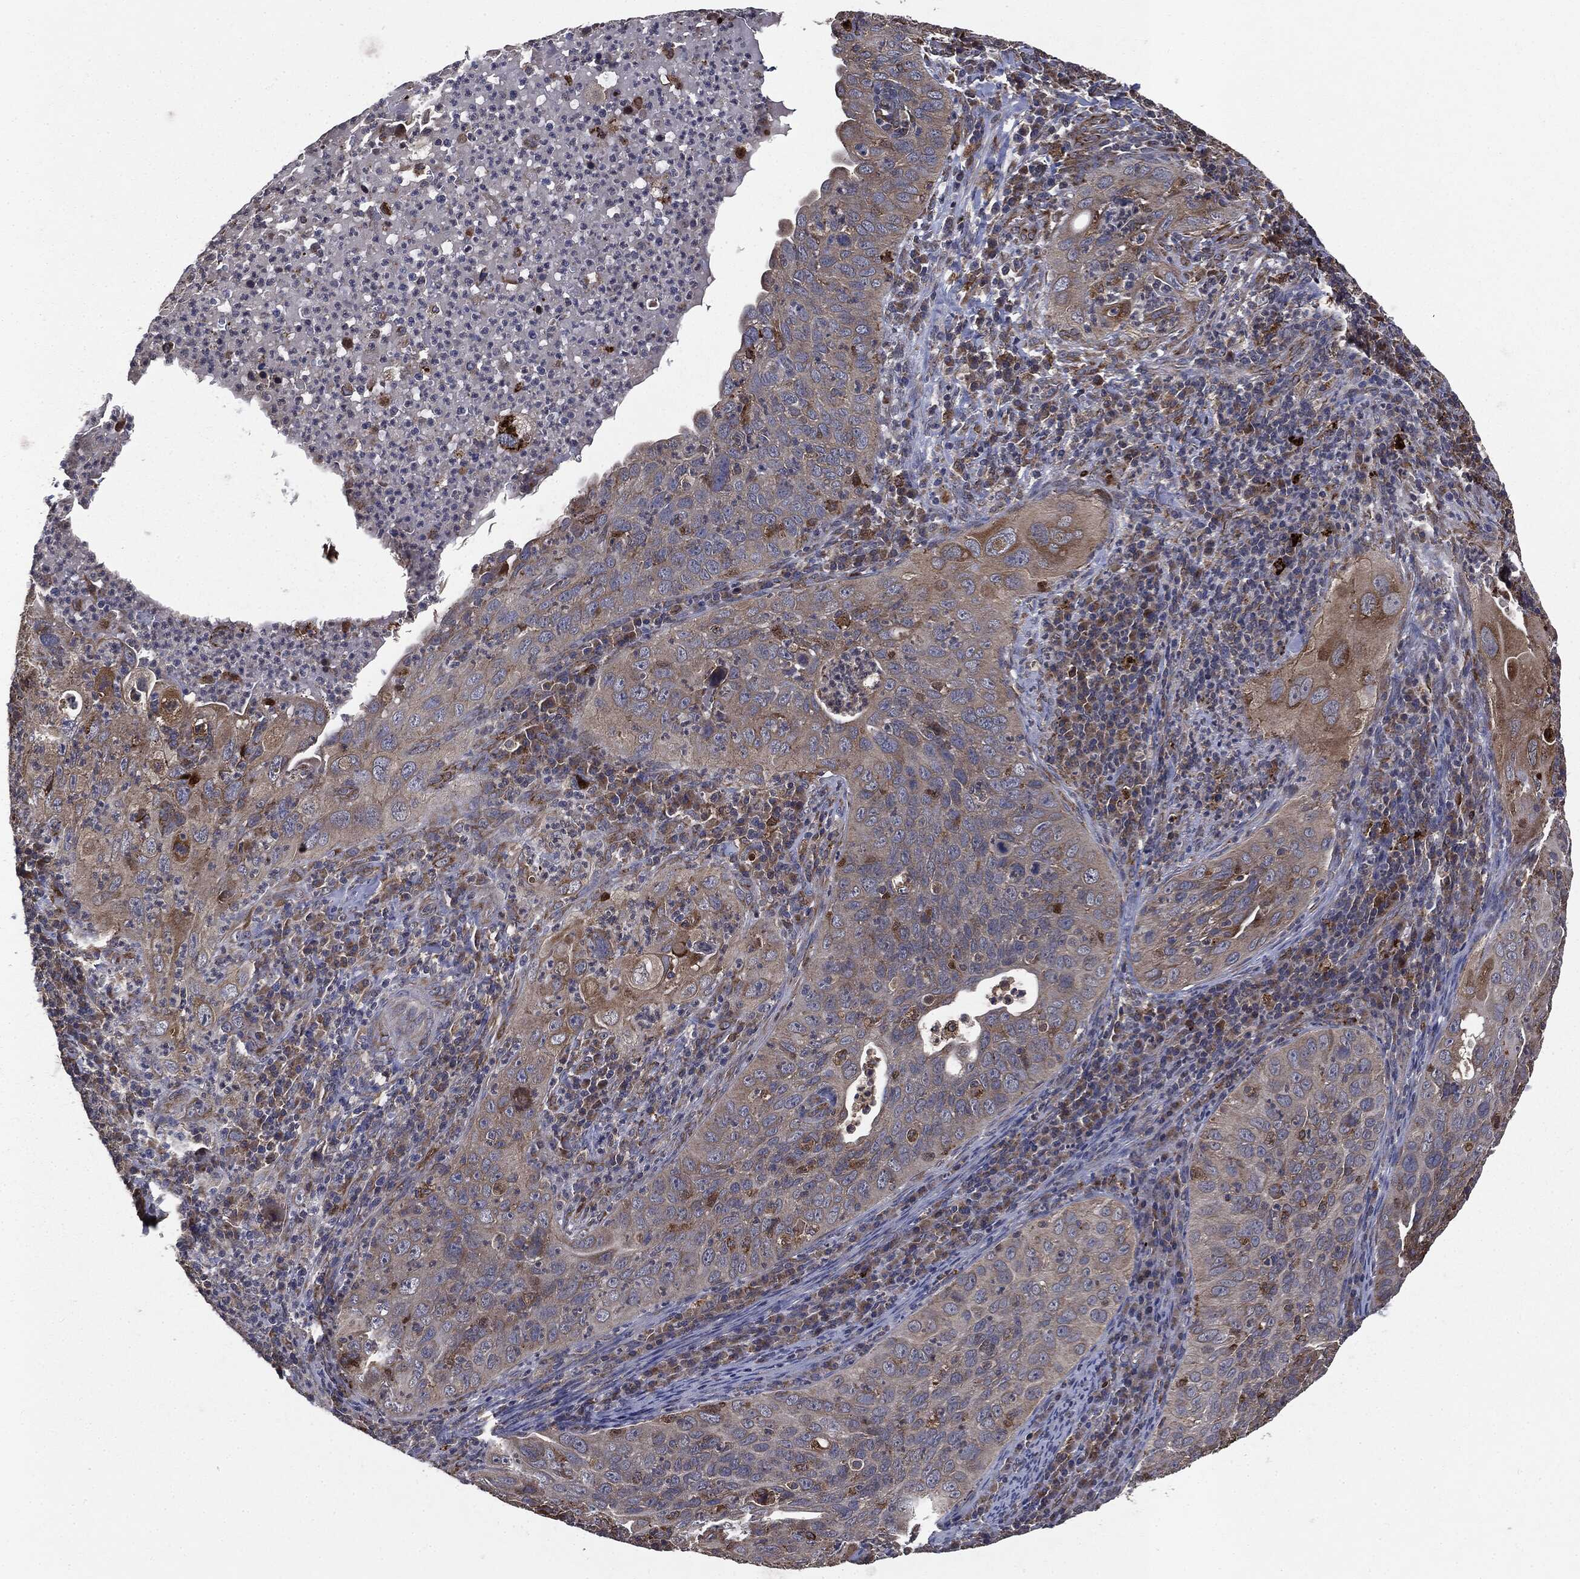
{"staining": {"intensity": "weak", "quantity": ">75%", "location": "cytoplasmic/membranous"}, "tissue": "cervical cancer", "cell_type": "Tumor cells", "image_type": "cancer", "snomed": [{"axis": "morphology", "description": "Squamous cell carcinoma, NOS"}, {"axis": "topography", "description": "Cervix"}], "caption": "Protein staining by IHC displays weak cytoplasmic/membranous staining in about >75% of tumor cells in cervical cancer.", "gene": "PLOD3", "patient": {"sex": "female", "age": 26}}